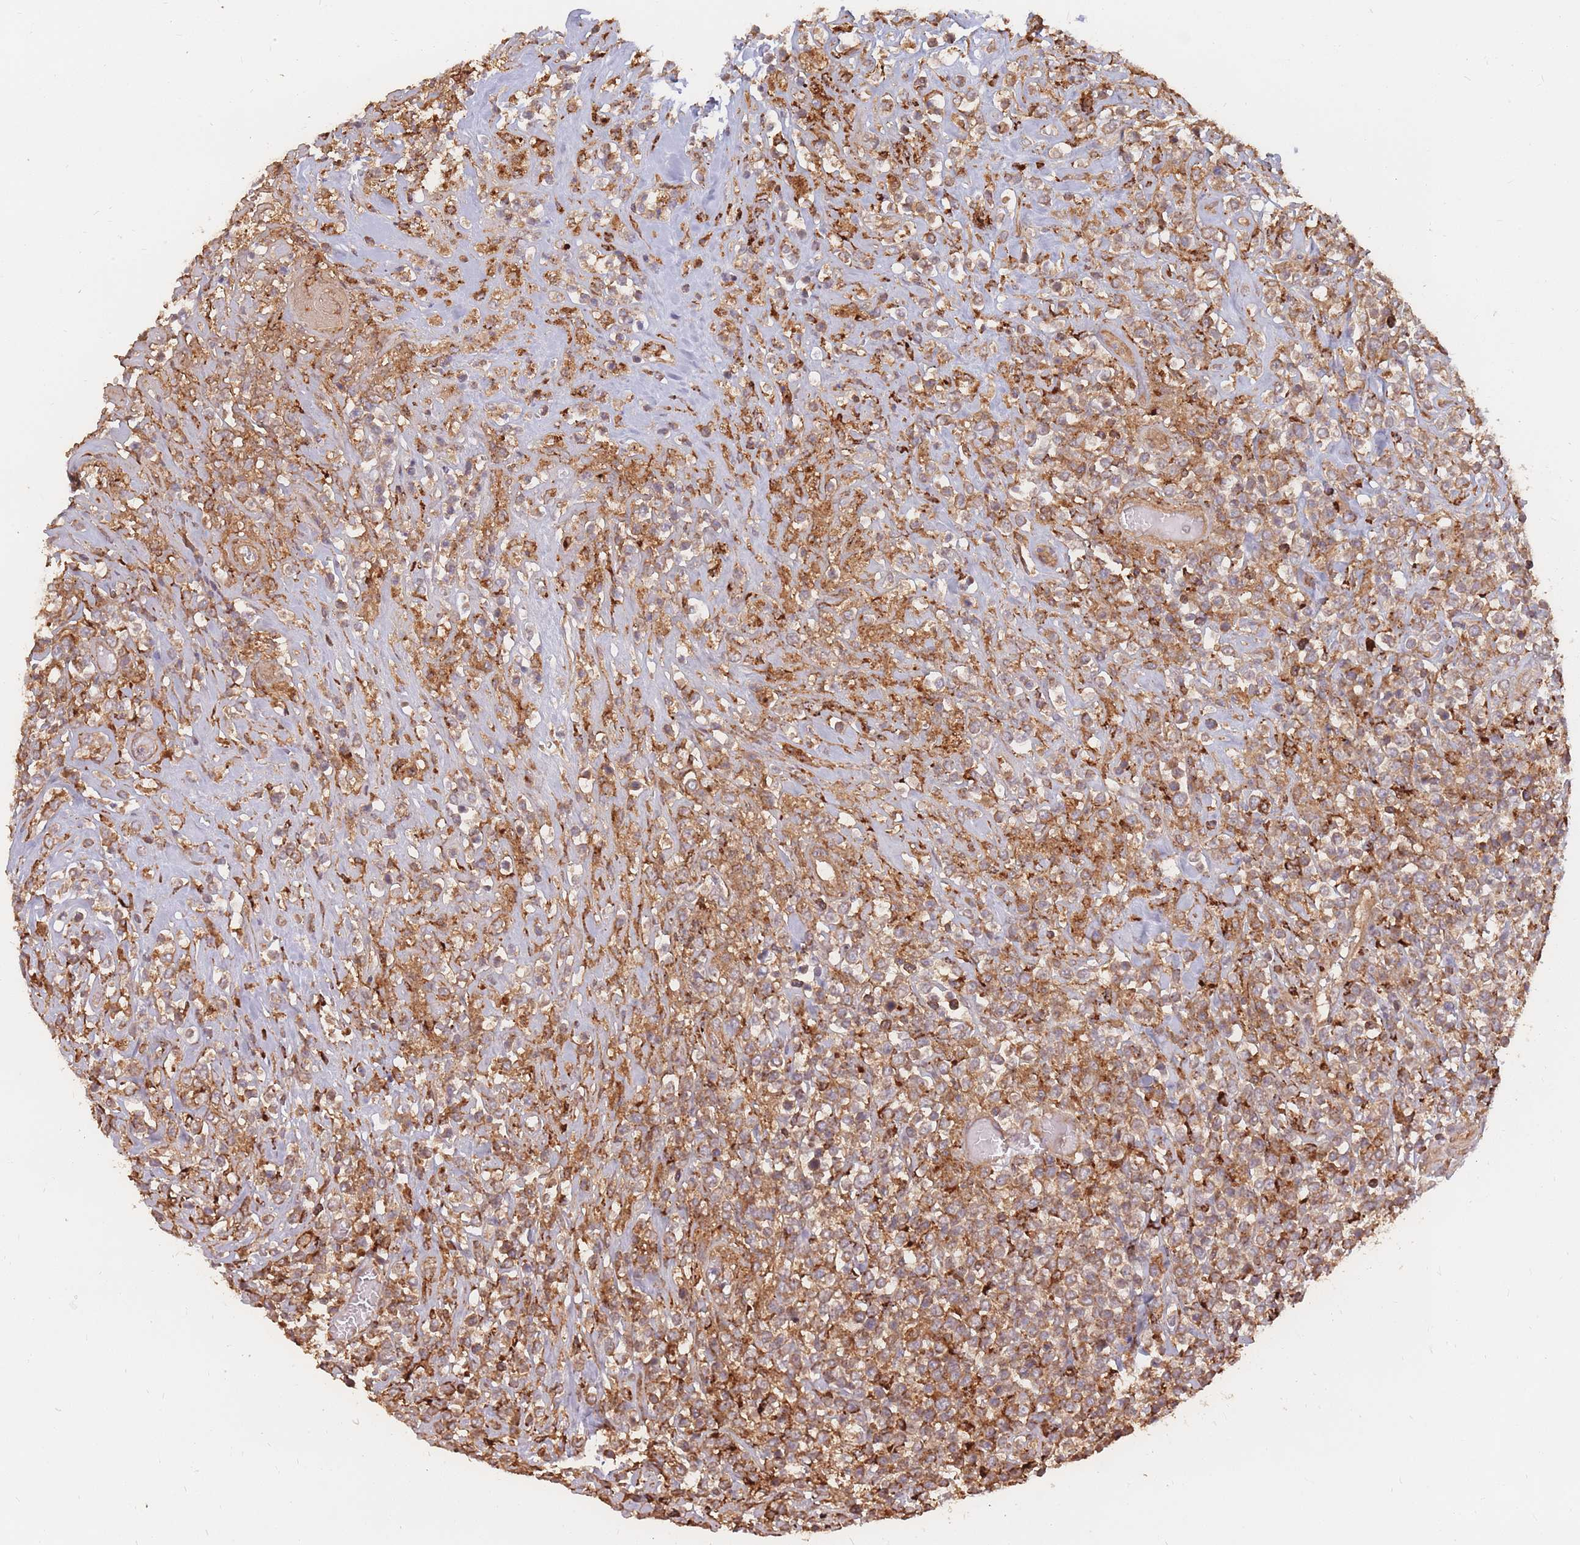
{"staining": {"intensity": "moderate", "quantity": ">75%", "location": "cytoplasmic/membranous"}, "tissue": "lymphoma", "cell_type": "Tumor cells", "image_type": "cancer", "snomed": [{"axis": "morphology", "description": "Malignant lymphoma, non-Hodgkin's type, High grade"}, {"axis": "topography", "description": "Soft tissue"}], "caption": "DAB (3,3'-diaminobenzidine) immunohistochemical staining of human lymphoma reveals moderate cytoplasmic/membranous protein staining in approximately >75% of tumor cells.", "gene": "RASSF2", "patient": {"sex": "female", "age": 56}}